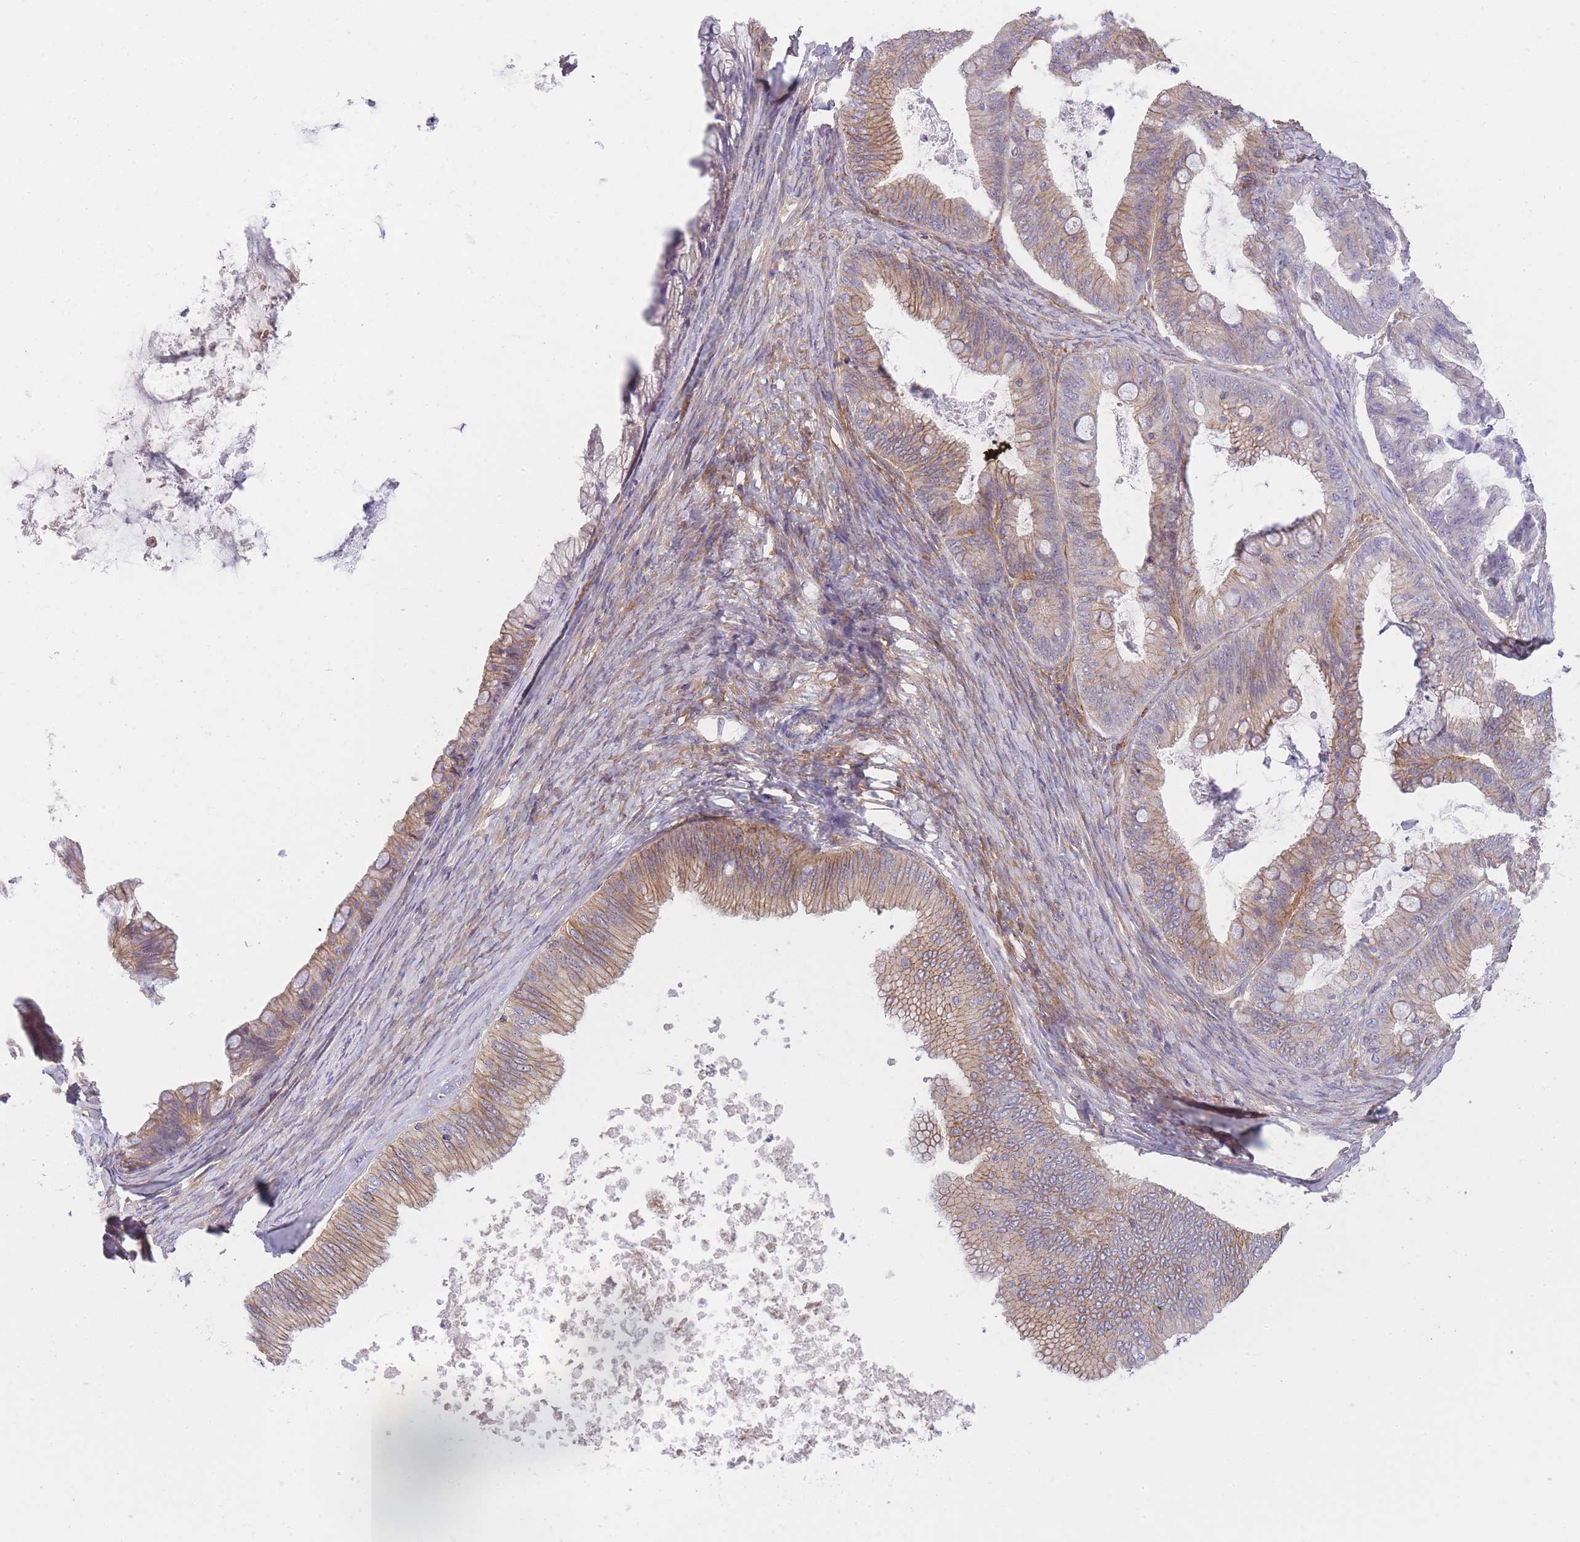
{"staining": {"intensity": "weak", "quantity": ">75%", "location": "cytoplasmic/membranous"}, "tissue": "ovarian cancer", "cell_type": "Tumor cells", "image_type": "cancer", "snomed": [{"axis": "morphology", "description": "Cystadenocarcinoma, mucinous, NOS"}, {"axis": "topography", "description": "Ovary"}], "caption": "High-magnification brightfield microscopy of mucinous cystadenocarcinoma (ovarian) stained with DAB (3,3'-diaminobenzidine) (brown) and counterstained with hematoxylin (blue). tumor cells exhibit weak cytoplasmic/membranous positivity is appreciated in about>75% of cells. (DAB (3,3'-diaminobenzidine) IHC, brown staining for protein, blue staining for nuclei).", "gene": "PRKAR1A", "patient": {"sex": "female", "age": 35}}